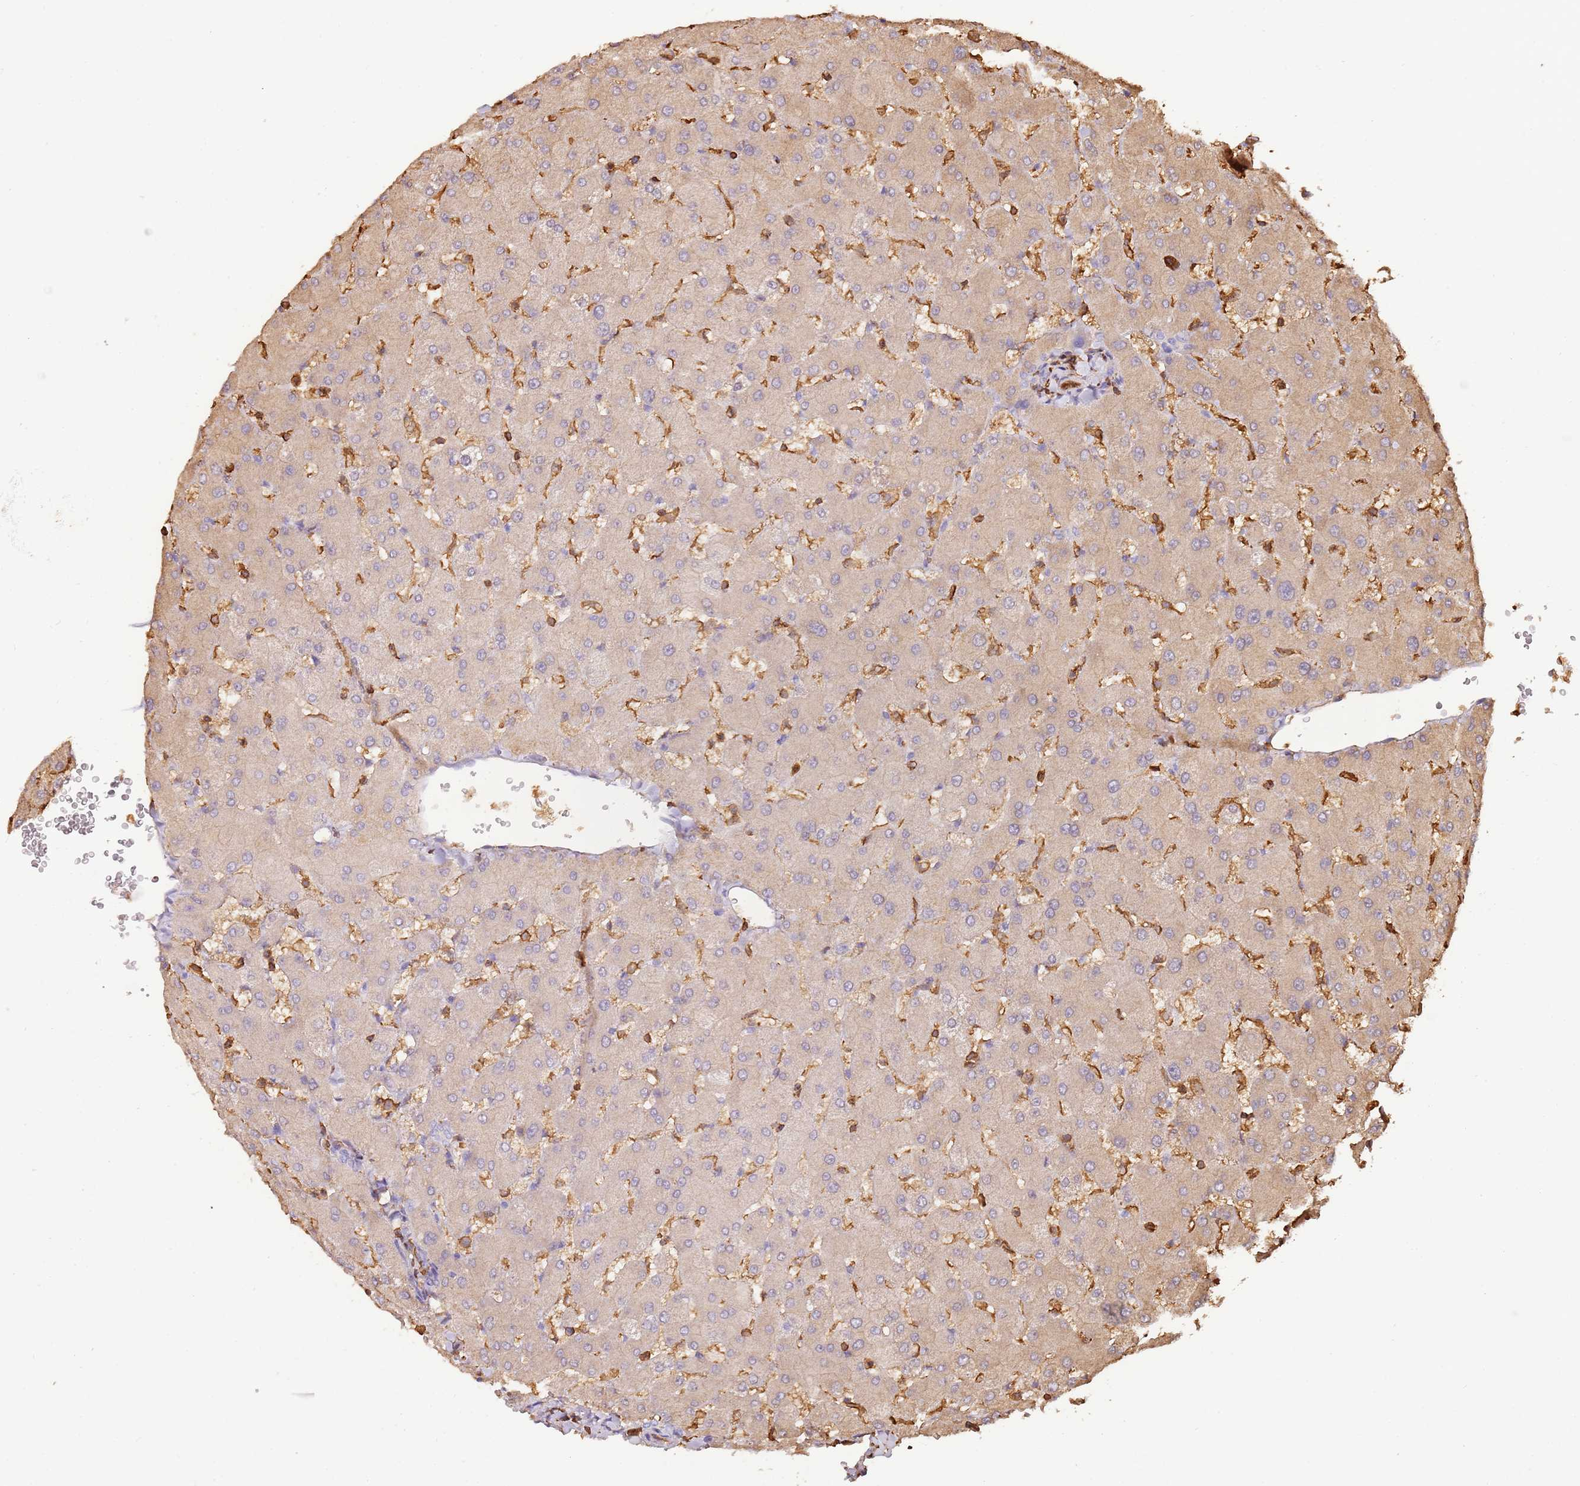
{"staining": {"intensity": "negative", "quantity": "none", "location": "none"}, "tissue": "liver", "cell_type": "Cholangiocytes", "image_type": "normal", "snomed": [{"axis": "morphology", "description": "Normal tissue, NOS"}, {"axis": "topography", "description": "Liver"}], "caption": "A high-resolution histopathology image shows immunohistochemistry (IHC) staining of benign liver, which shows no significant positivity in cholangiocytes.", "gene": "OR6P1", "patient": {"sex": "female", "age": 63}}